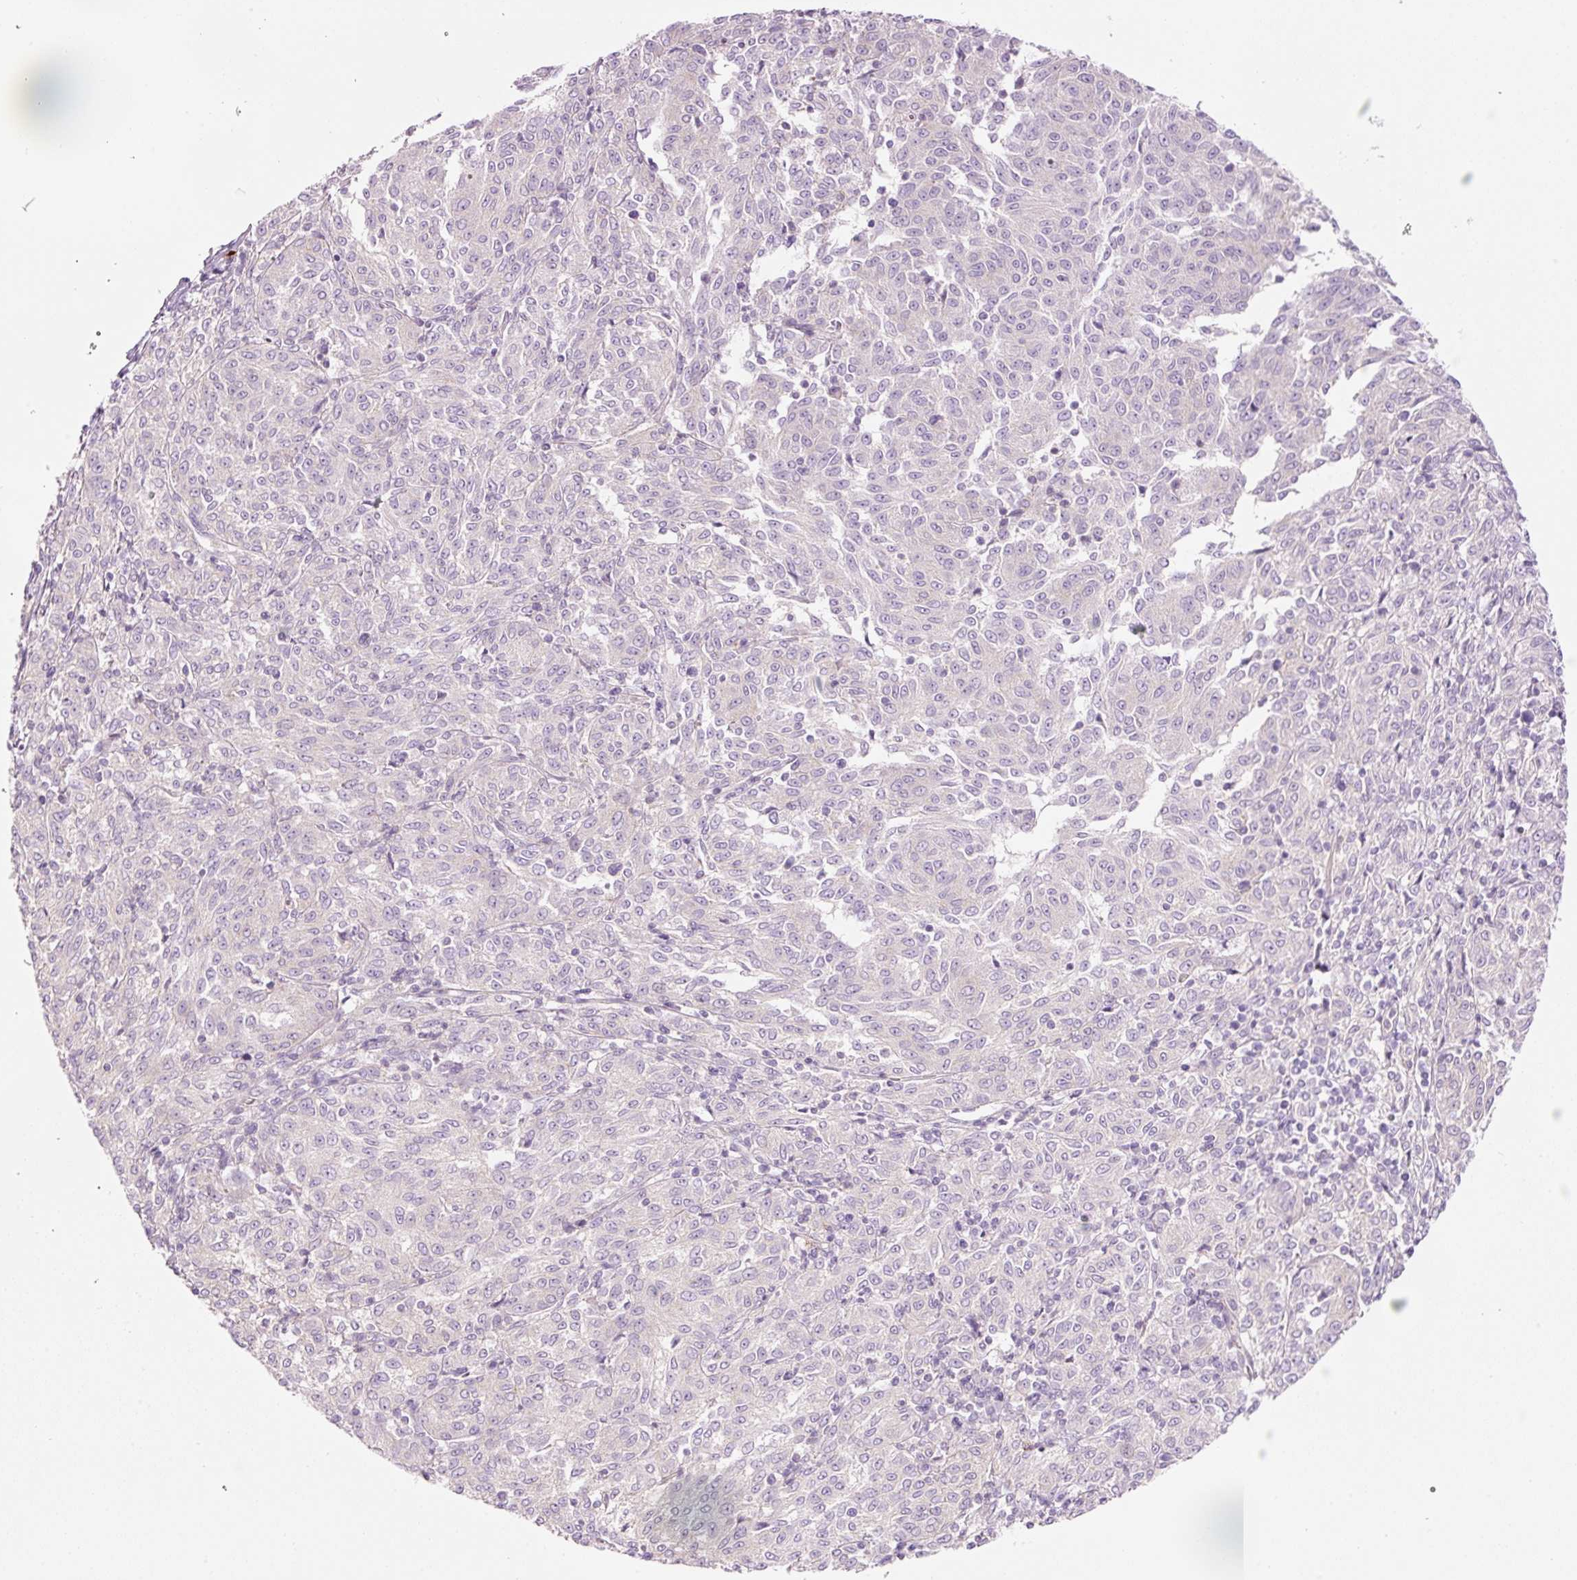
{"staining": {"intensity": "negative", "quantity": "none", "location": "none"}, "tissue": "melanoma", "cell_type": "Tumor cells", "image_type": "cancer", "snomed": [{"axis": "morphology", "description": "Malignant melanoma, NOS"}, {"axis": "topography", "description": "Skin"}], "caption": "DAB immunohistochemical staining of human melanoma displays no significant positivity in tumor cells.", "gene": "MAP3K3", "patient": {"sex": "female", "age": 72}}